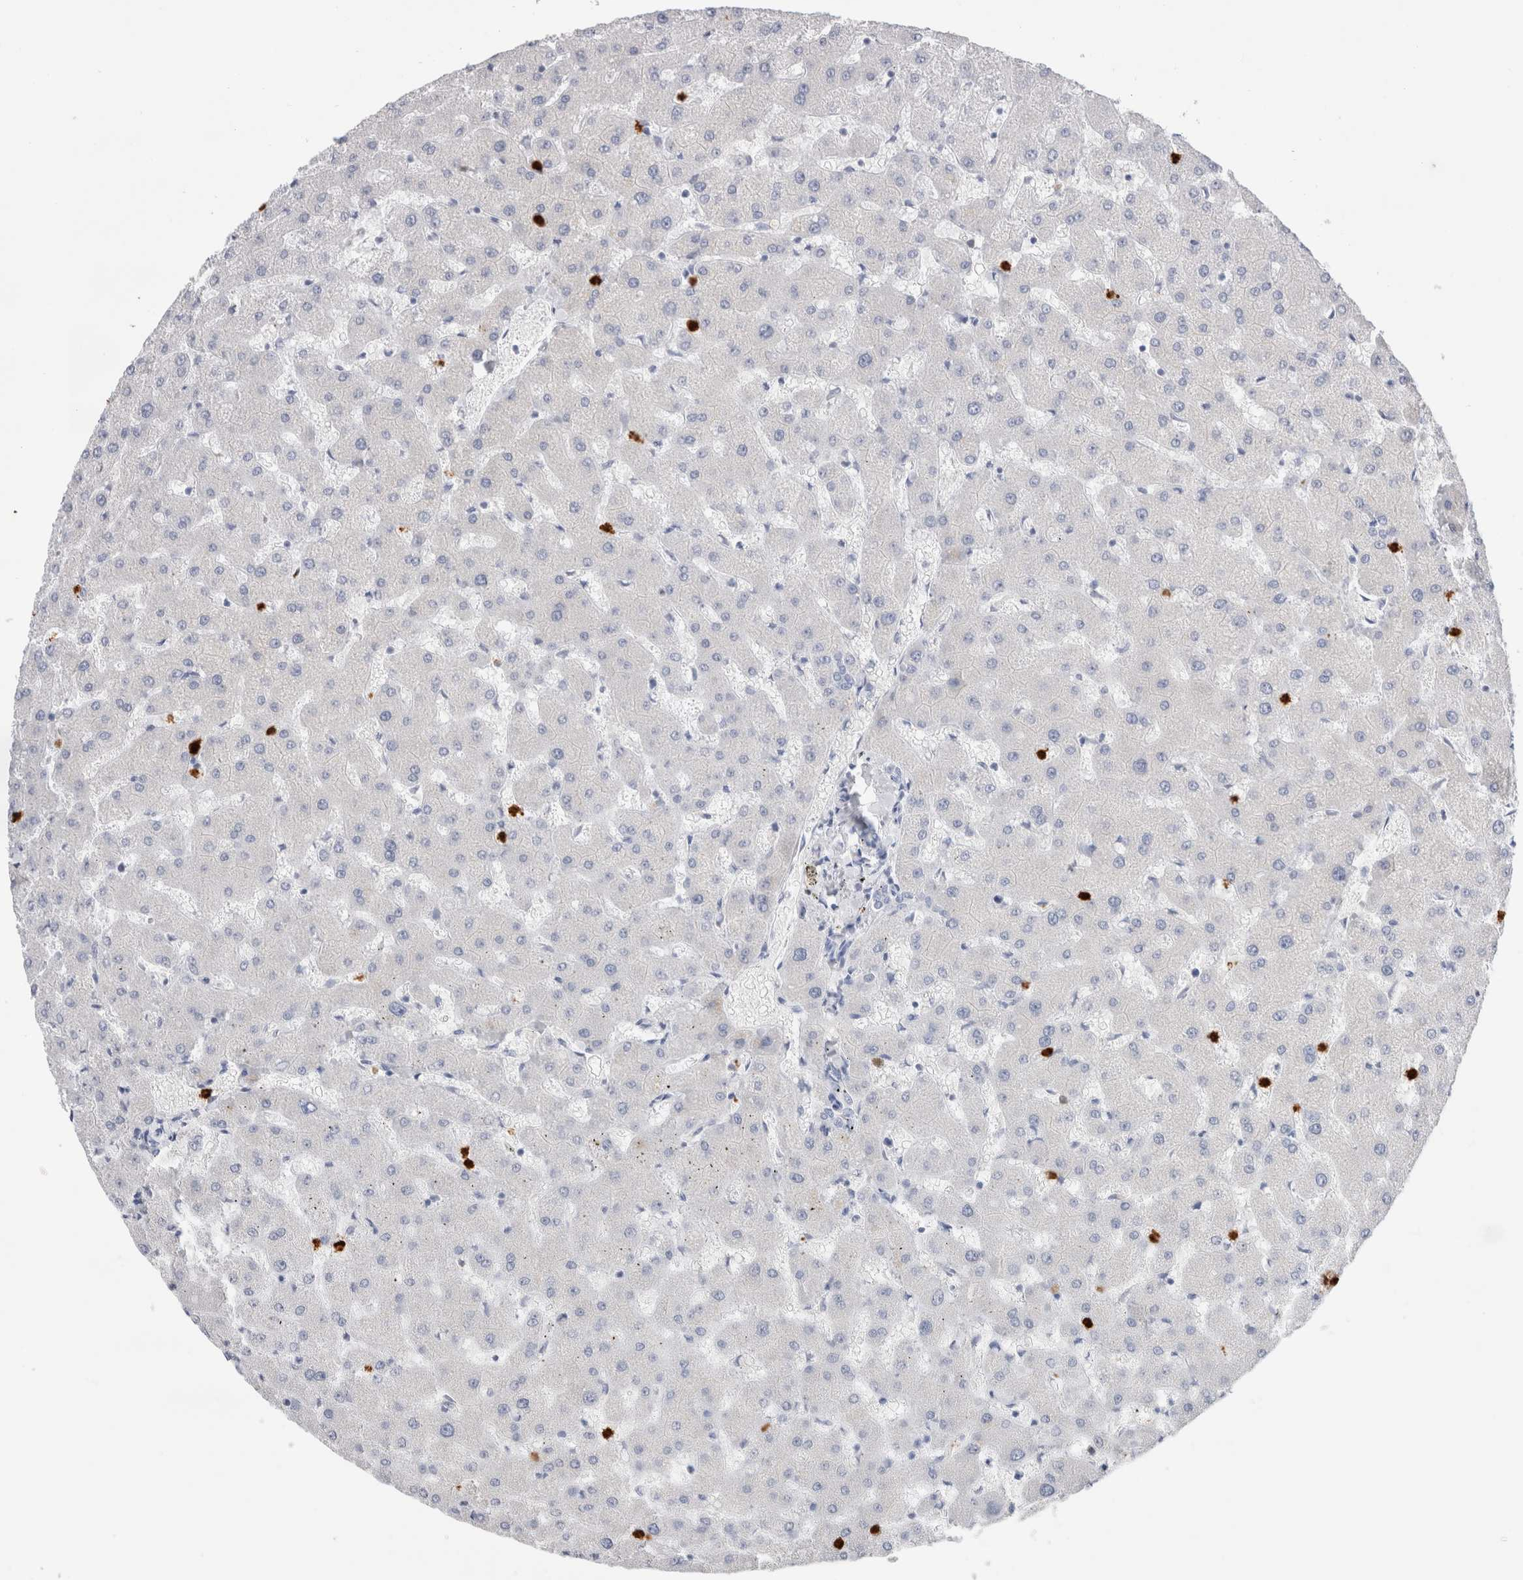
{"staining": {"intensity": "negative", "quantity": "none", "location": "none"}, "tissue": "liver", "cell_type": "Cholangiocytes", "image_type": "normal", "snomed": [{"axis": "morphology", "description": "Normal tissue, NOS"}, {"axis": "topography", "description": "Liver"}], "caption": "This is an IHC histopathology image of unremarkable liver. There is no staining in cholangiocytes.", "gene": "SLC10A5", "patient": {"sex": "female", "age": 63}}